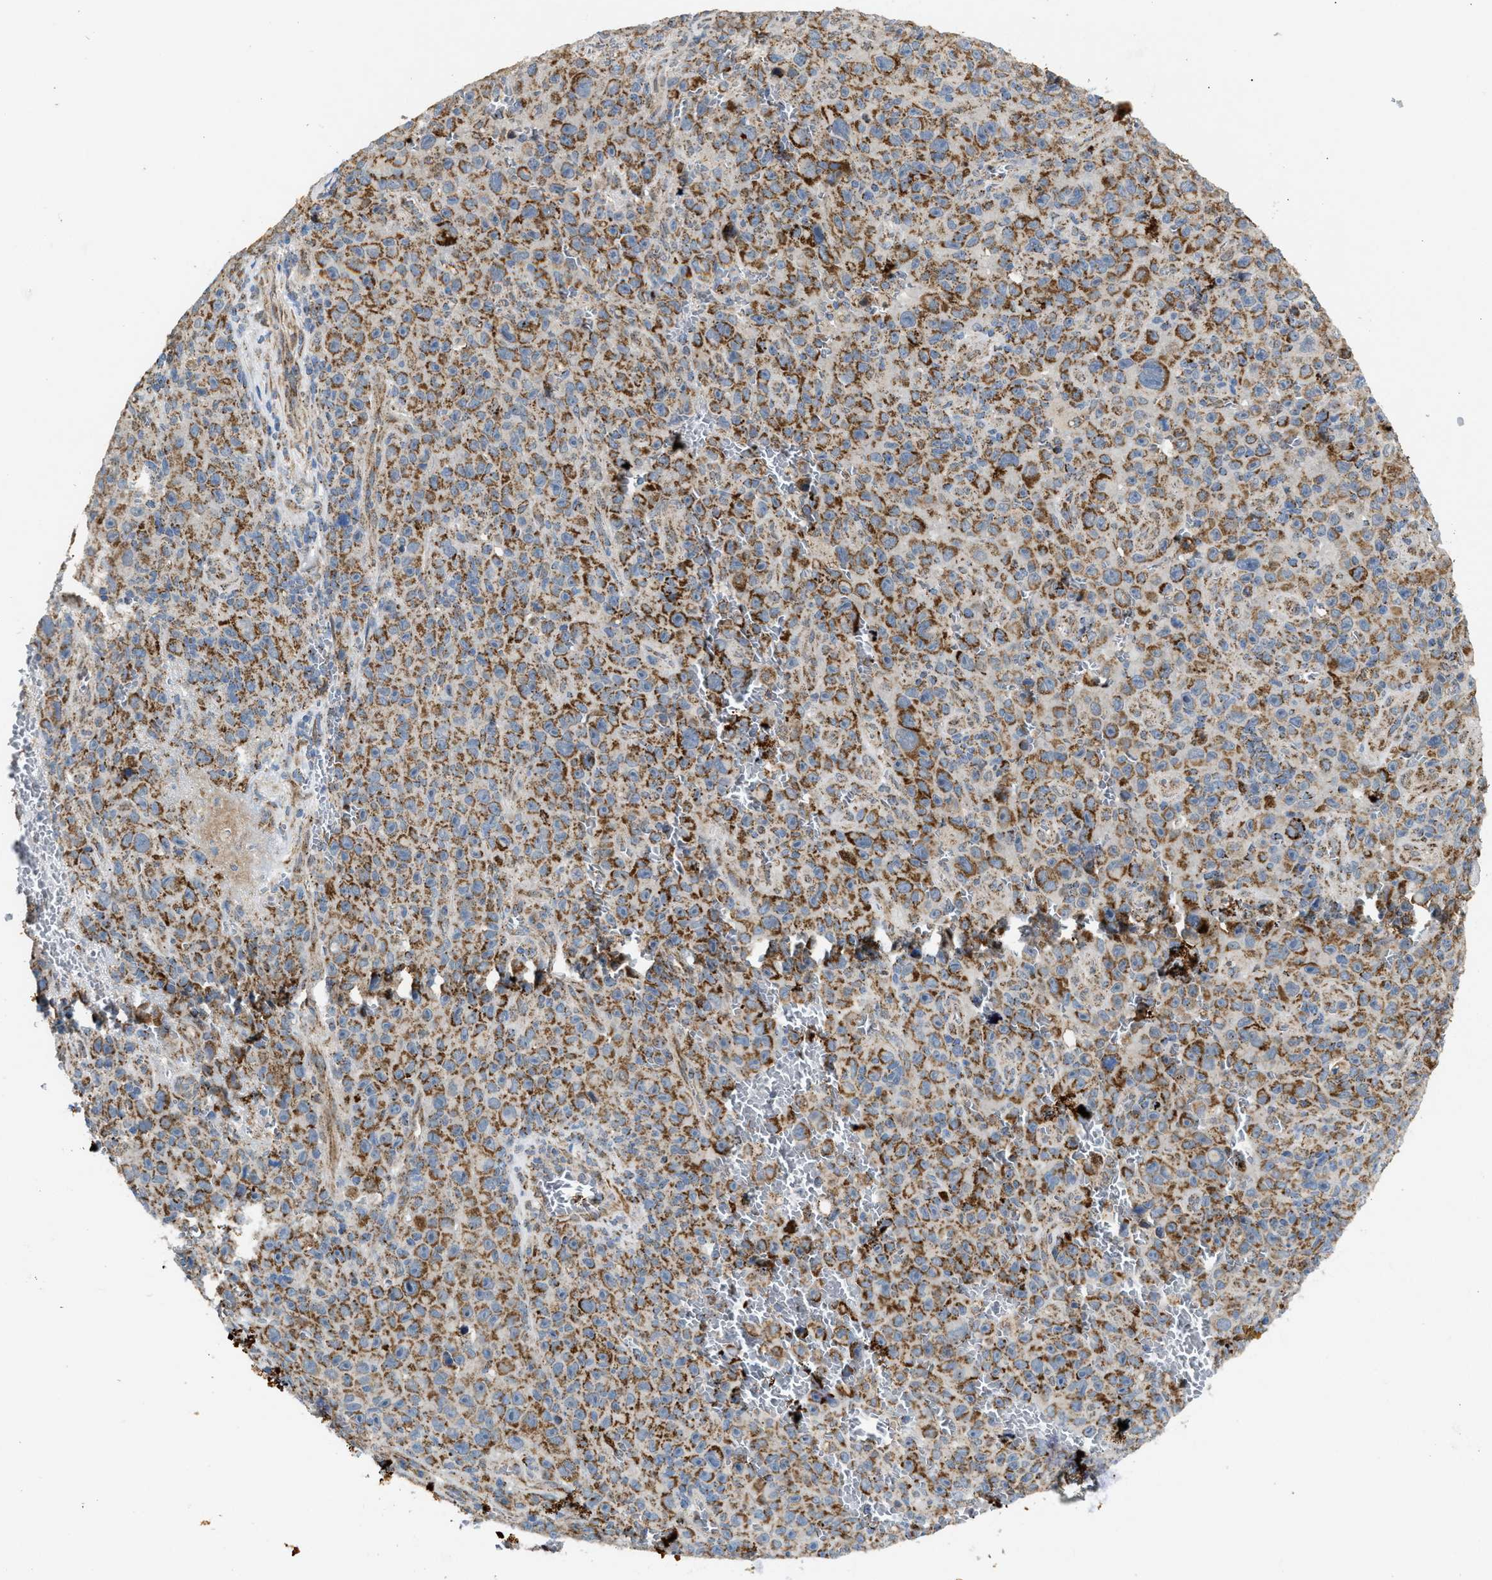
{"staining": {"intensity": "moderate", "quantity": ">75%", "location": "cytoplasmic/membranous"}, "tissue": "melanoma", "cell_type": "Tumor cells", "image_type": "cancer", "snomed": [{"axis": "morphology", "description": "Malignant melanoma, NOS"}, {"axis": "topography", "description": "Skin"}], "caption": "Moderate cytoplasmic/membranous expression for a protein is appreciated in about >75% of tumor cells of melanoma using IHC.", "gene": "TACO1", "patient": {"sex": "female", "age": 82}}